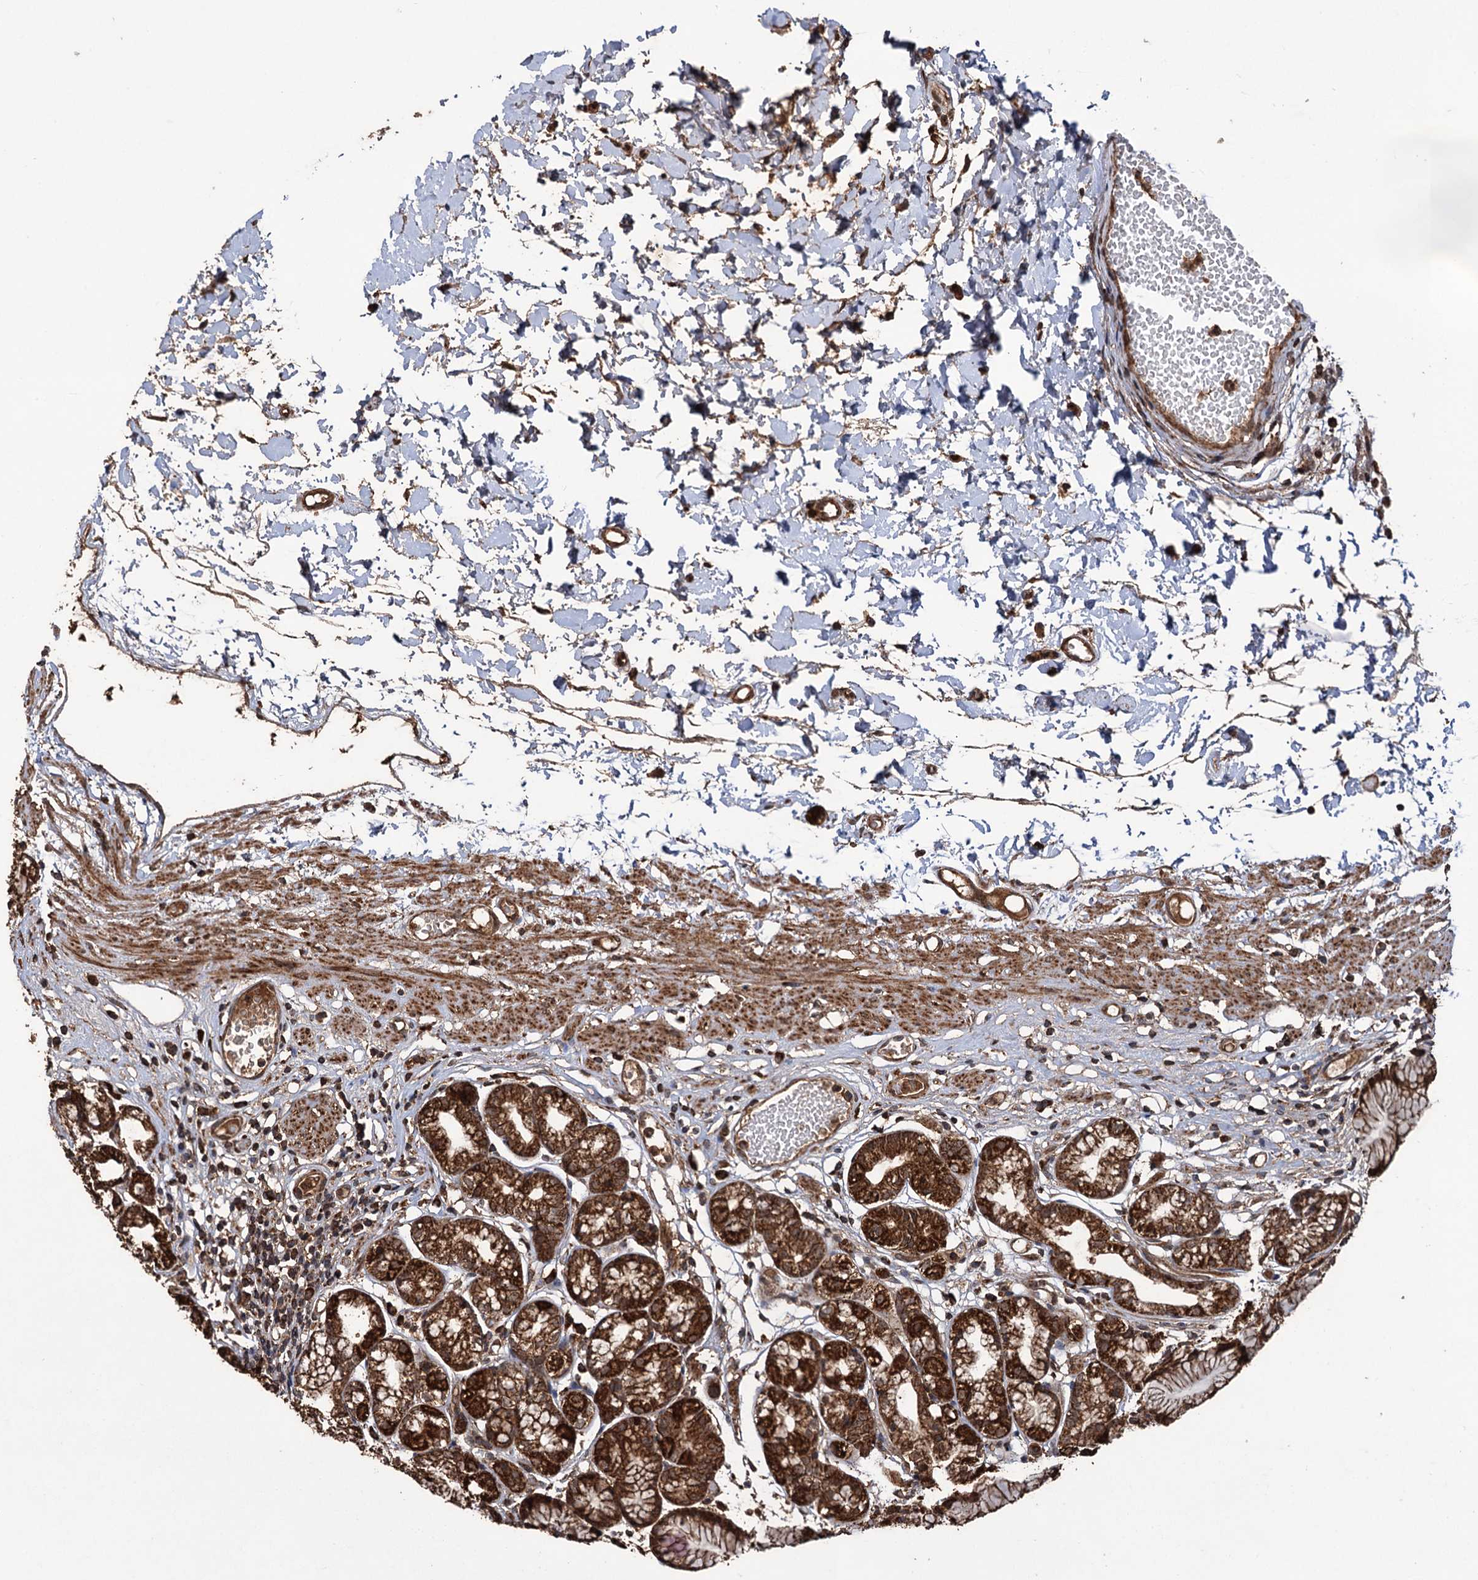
{"staining": {"intensity": "strong", "quantity": ">75%", "location": "cytoplasmic/membranous"}, "tissue": "stomach", "cell_type": "Glandular cells", "image_type": "normal", "snomed": [{"axis": "morphology", "description": "Normal tissue, NOS"}, {"axis": "topography", "description": "Stomach"}], "caption": "Approximately >75% of glandular cells in benign stomach exhibit strong cytoplasmic/membranous protein positivity as visualized by brown immunohistochemical staining.", "gene": "IPO4", "patient": {"sex": "female", "age": 57}}